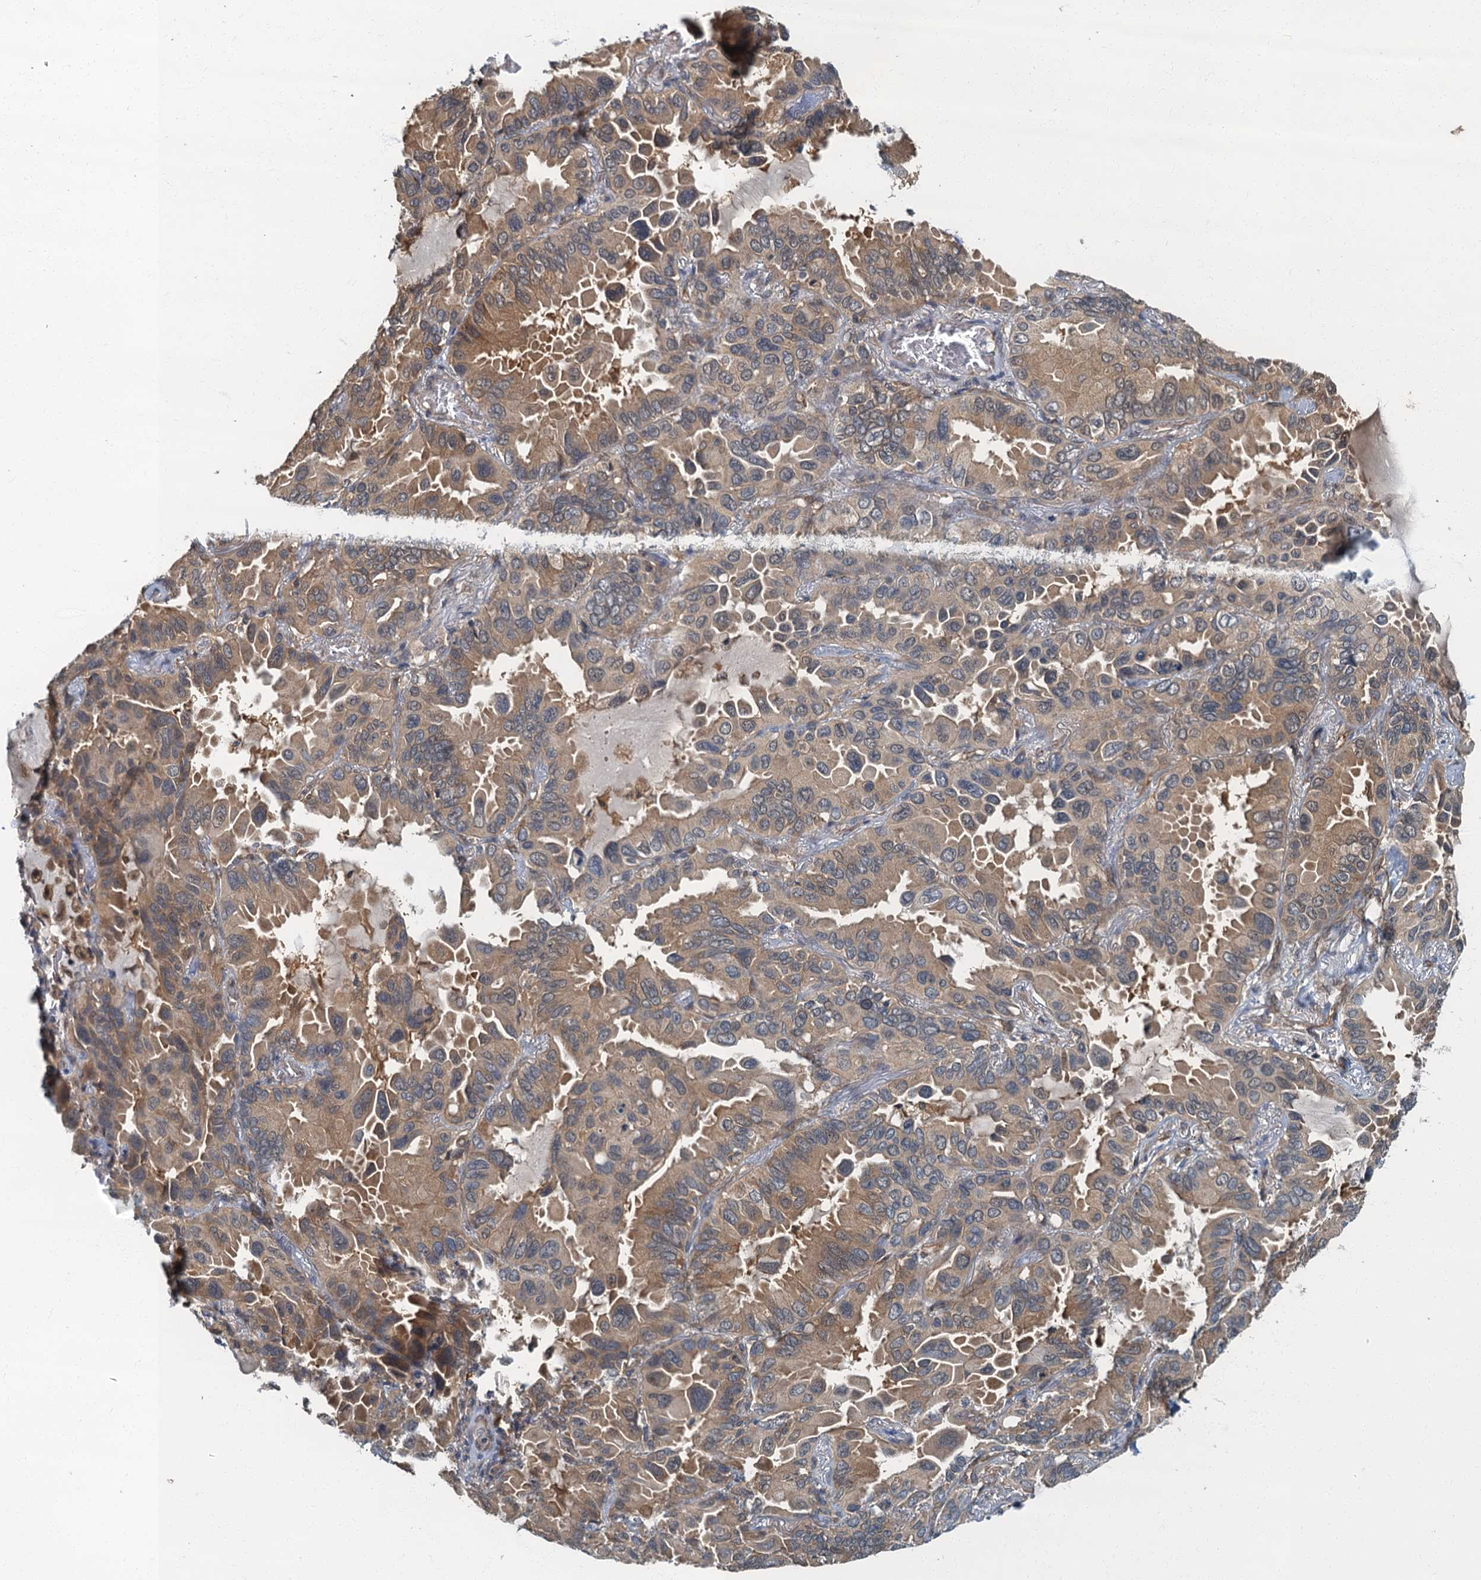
{"staining": {"intensity": "moderate", "quantity": "<25%", "location": "cytoplasmic/membranous"}, "tissue": "lung cancer", "cell_type": "Tumor cells", "image_type": "cancer", "snomed": [{"axis": "morphology", "description": "Adenocarcinoma, NOS"}, {"axis": "topography", "description": "Lung"}], "caption": "High-magnification brightfield microscopy of lung cancer (adenocarcinoma) stained with DAB (brown) and counterstained with hematoxylin (blue). tumor cells exhibit moderate cytoplasmic/membranous staining is appreciated in about<25% of cells. (DAB (3,3'-diaminobenzidine) = brown stain, brightfield microscopy at high magnification).", "gene": "TBCK", "patient": {"sex": "male", "age": 64}}